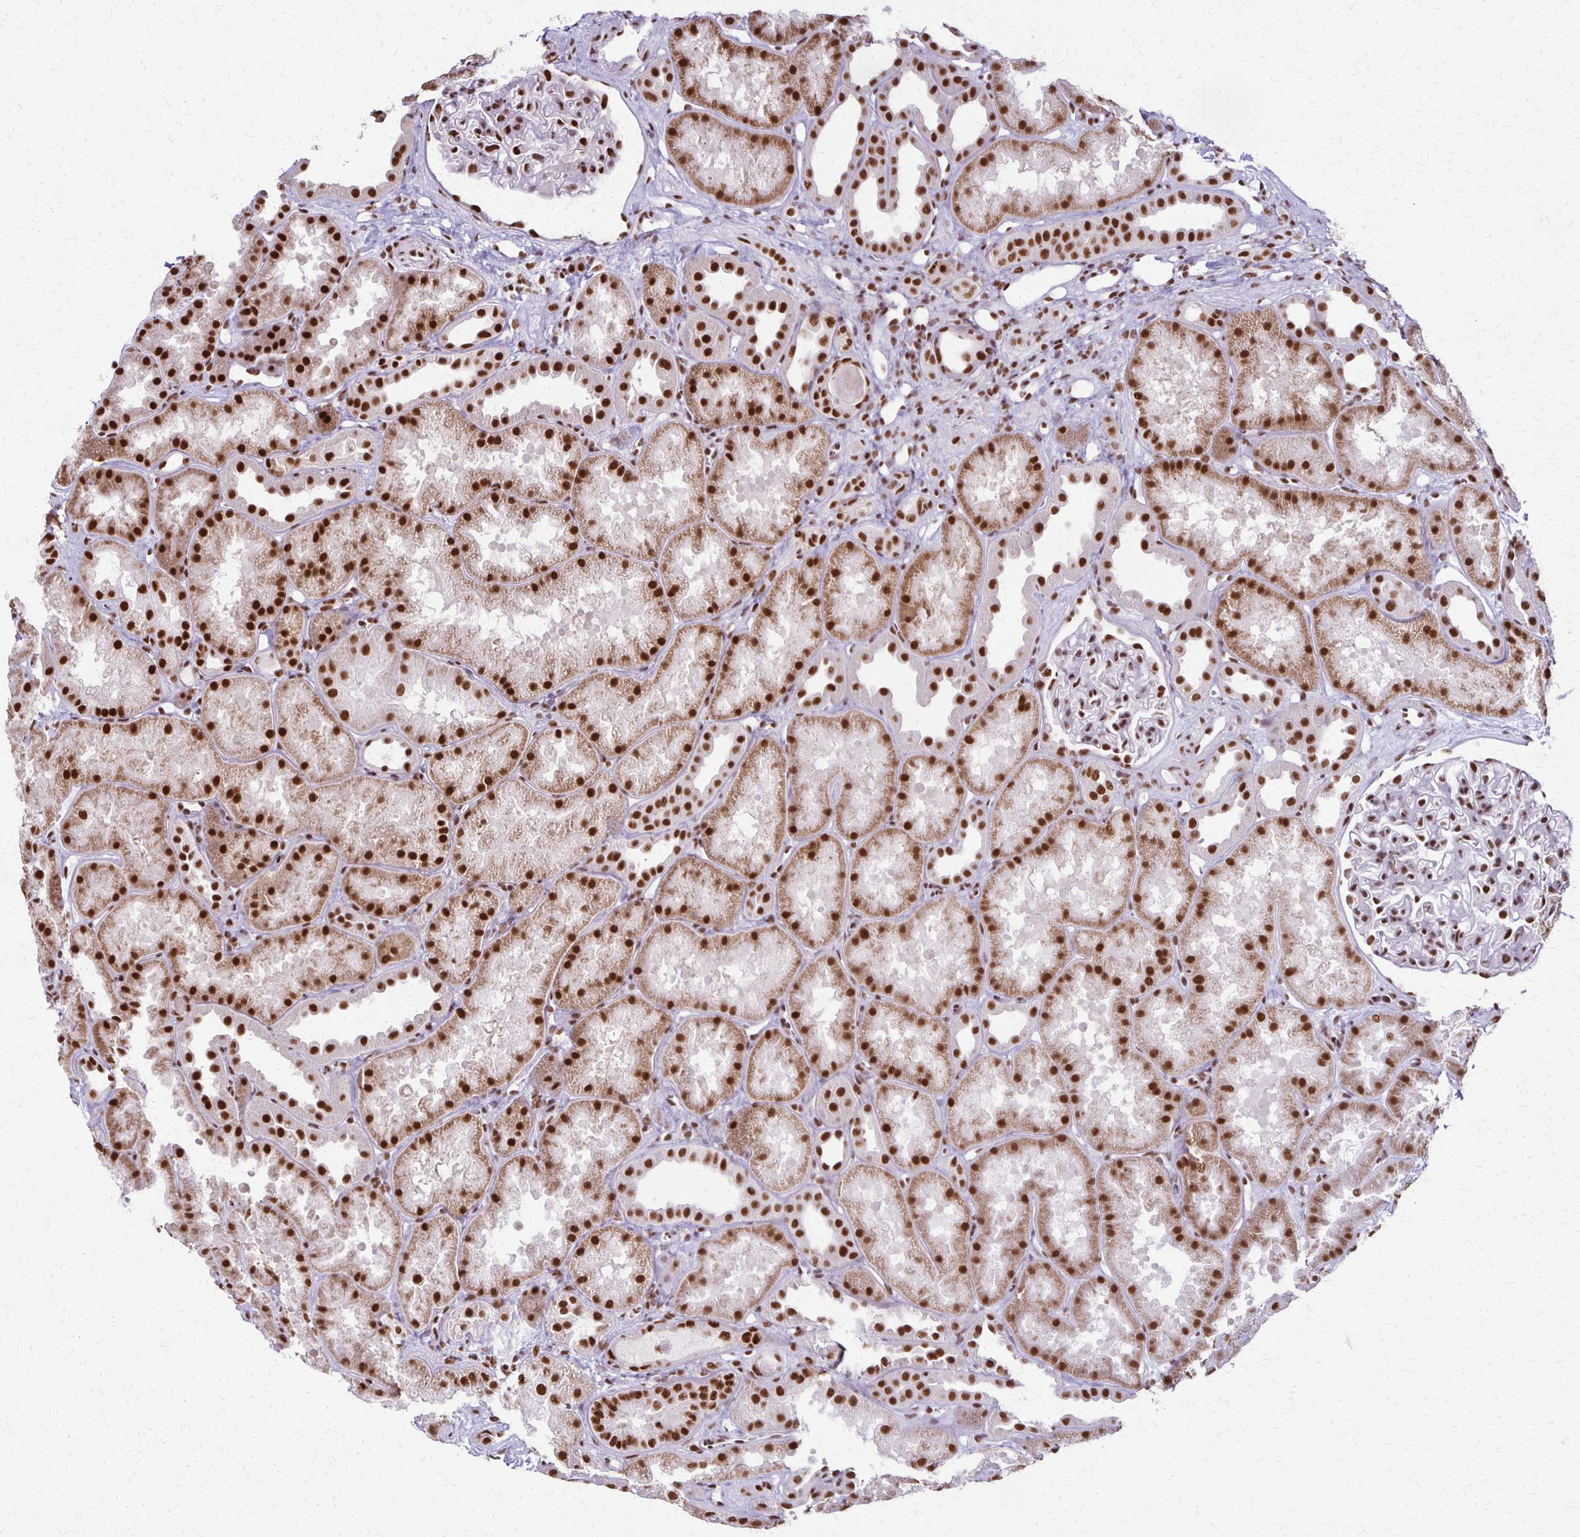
{"staining": {"intensity": "strong", "quantity": "25%-75%", "location": "nuclear"}, "tissue": "kidney", "cell_type": "Cells in glomeruli", "image_type": "normal", "snomed": [{"axis": "morphology", "description": "Normal tissue, NOS"}, {"axis": "topography", "description": "Kidney"}], "caption": "Brown immunohistochemical staining in unremarkable human kidney exhibits strong nuclear staining in approximately 25%-75% of cells in glomeruli. The staining was performed using DAB (3,3'-diaminobenzidine) to visualize the protein expression in brown, while the nuclei were stained in blue with hematoxylin (Magnification: 20x).", "gene": "XRCC6", "patient": {"sex": "male", "age": 61}}